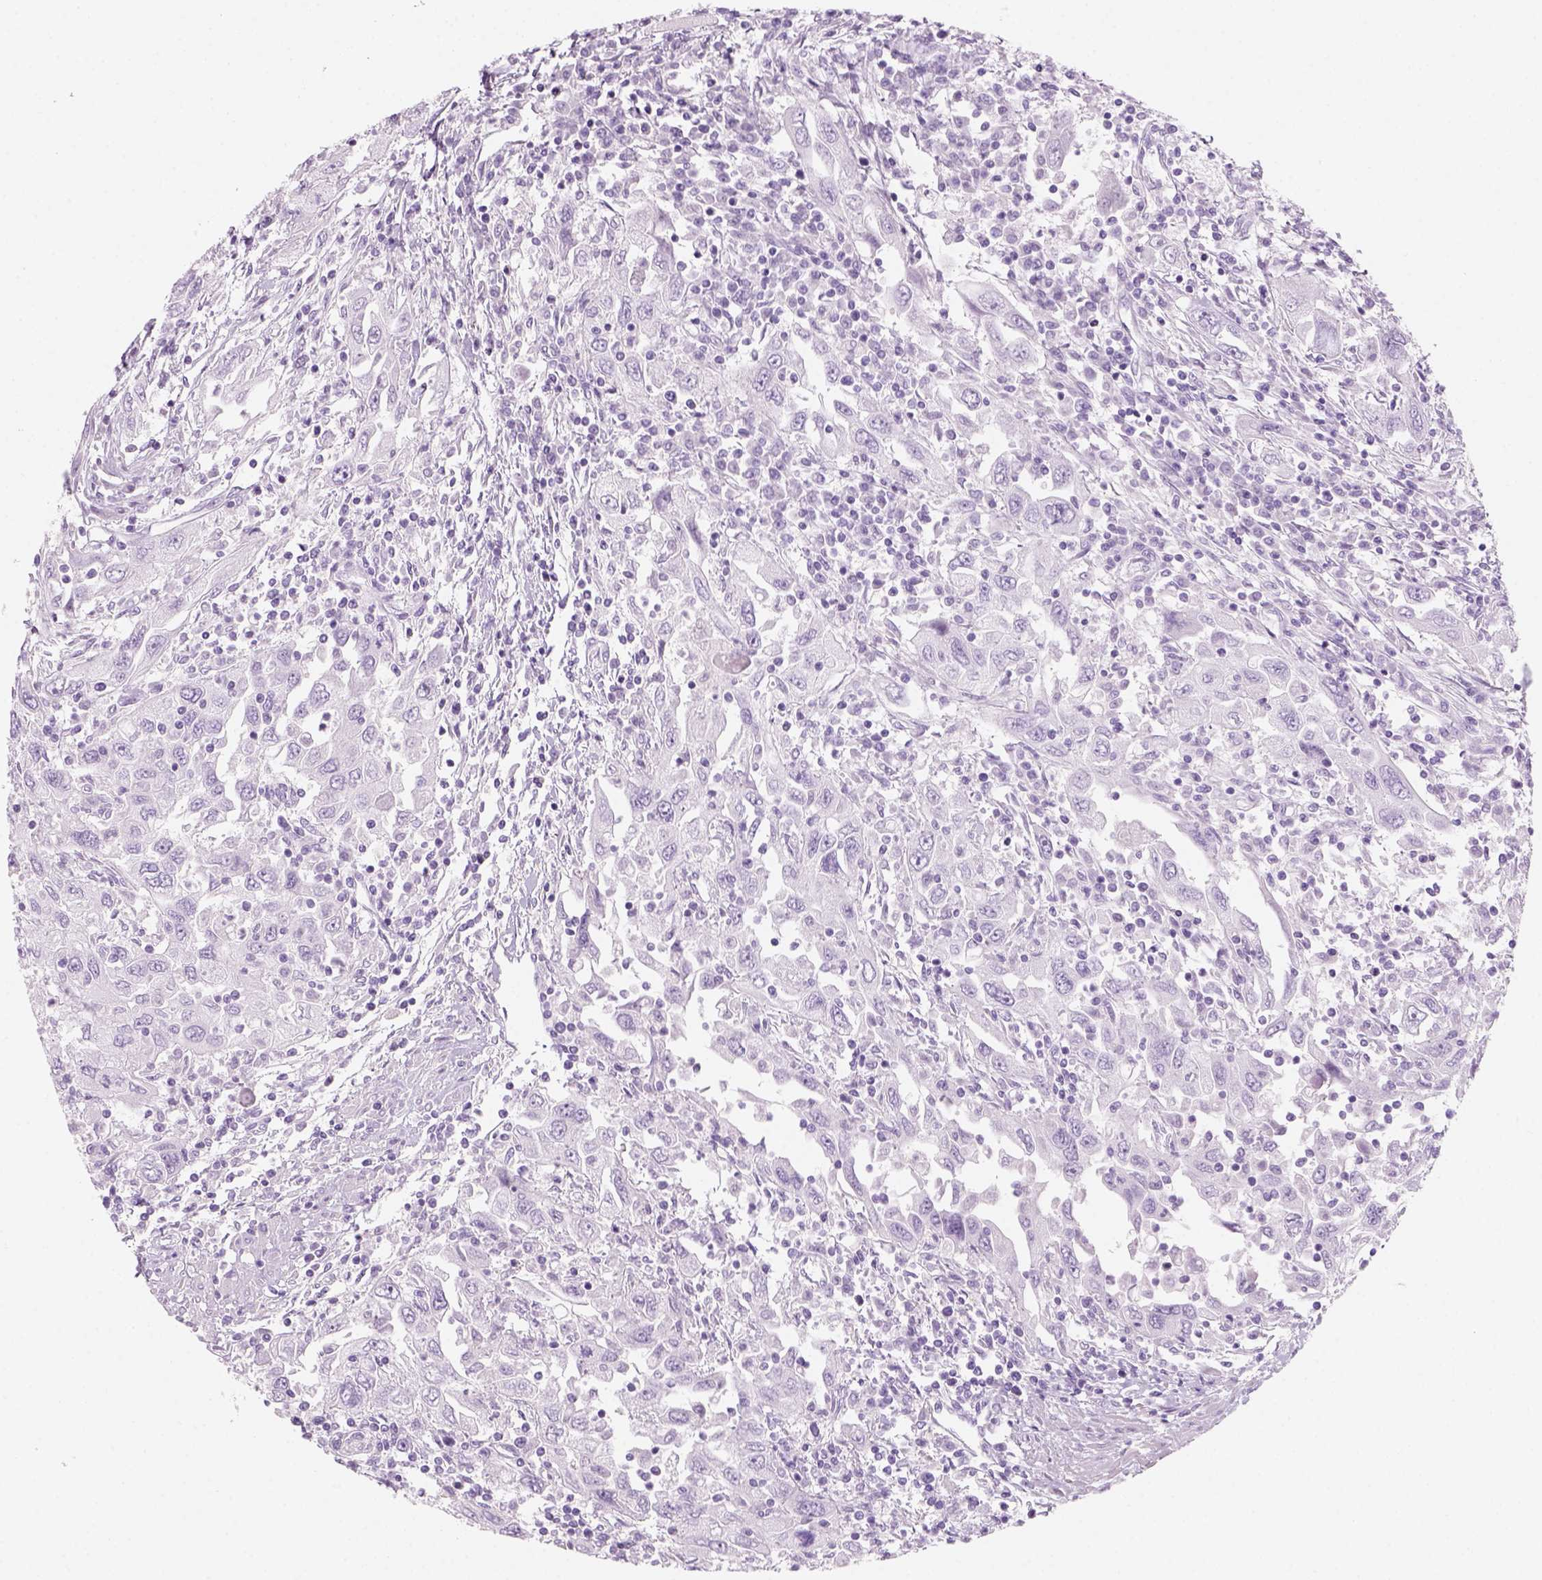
{"staining": {"intensity": "negative", "quantity": "none", "location": "none"}, "tissue": "urothelial cancer", "cell_type": "Tumor cells", "image_type": "cancer", "snomed": [{"axis": "morphology", "description": "Urothelial carcinoma, High grade"}, {"axis": "topography", "description": "Urinary bladder"}], "caption": "Immunohistochemistry (IHC) photomicrograph of human high-grade urothelial carcinoma stained for a protein (brown), which demonstrates no positivity in tumor cells.", "gene": "KRTAP11-1", "patient": {"sex": "male", "age": 76}}